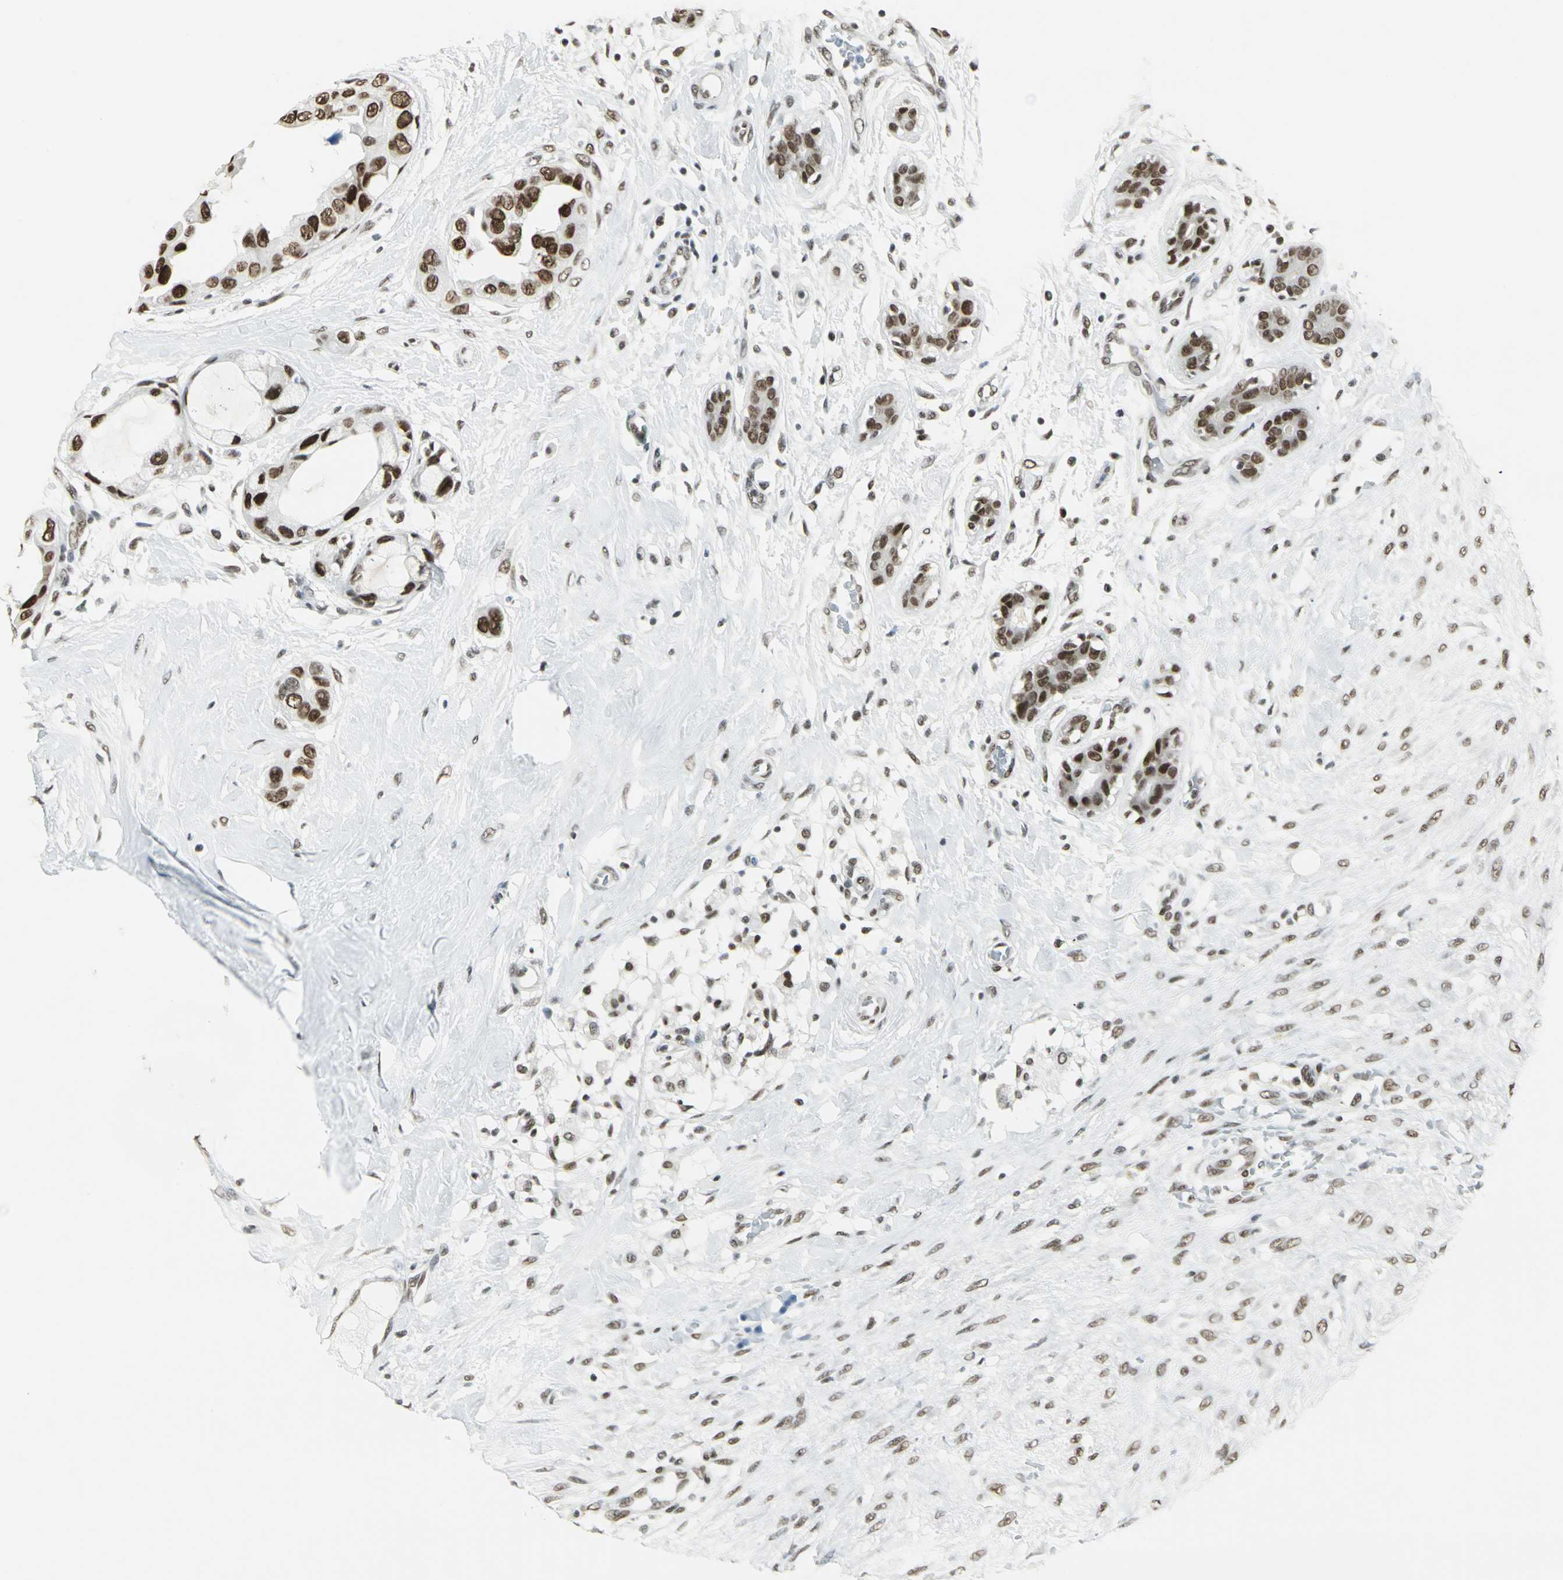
{"staining": {"intensity": "strong", "quantity": ">75%", "location": "nuclear"}, "tissue": "breast cancer", "cell_type": "Tumor cells", "image_type": "cancer", "snomed": [{"axis": "morphology", "description": "Duct carcinoma"}, {"axis": "topography", "description": "Breast"}], "caption": "About >75% of tumor cells in breast infiltrating ductal carcinoma demonstrate strong nuclear protein expression as visualized by brown immunohistochemical staining.", "gene": "ADNP", "patient": {"sex": "female", "age": 40}}